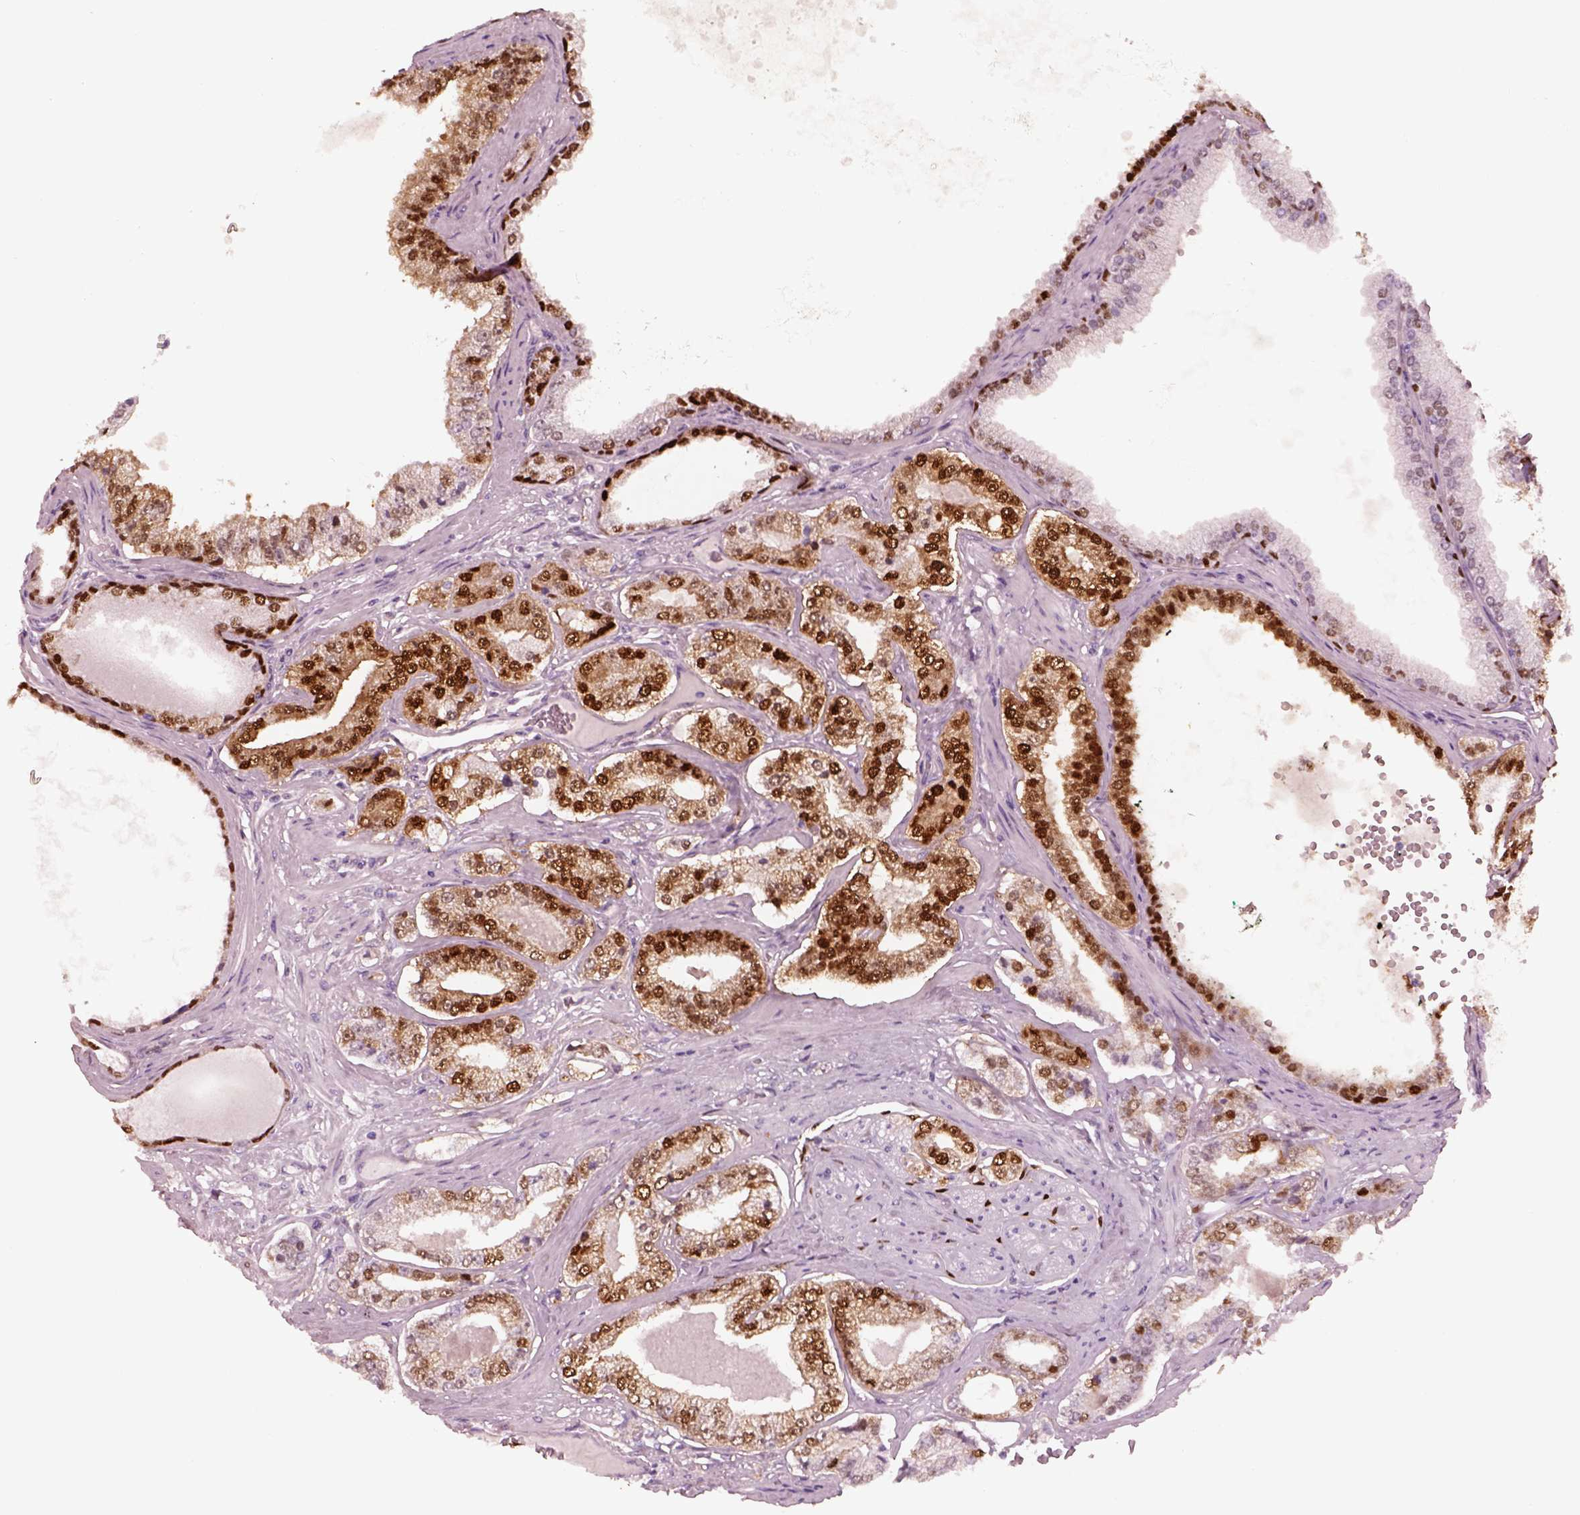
{"staining": {"intensity": "strong", "quantity": ">75%", "location": "cytoplasmic/membranous,nuclear"}, "tissue": "prostate cancer", "cell_type": "Tumor cells", "image_type": "cancer", "snomed": [{"axis": "morphology", "description": "Adenocarcinoma, NOS"}, {"axis": "topography", "description": "Prostate"}], "caption": "IHC histopathology image of prostate adenocarcinoma stained for a protein (brown), which exhibits high levels of strong cytoplasmic/membranous and nuclear staining in approximately >75% of tumor cells.", "gene": "SOX9", "patient": {"sex": "male", "age": 64}}